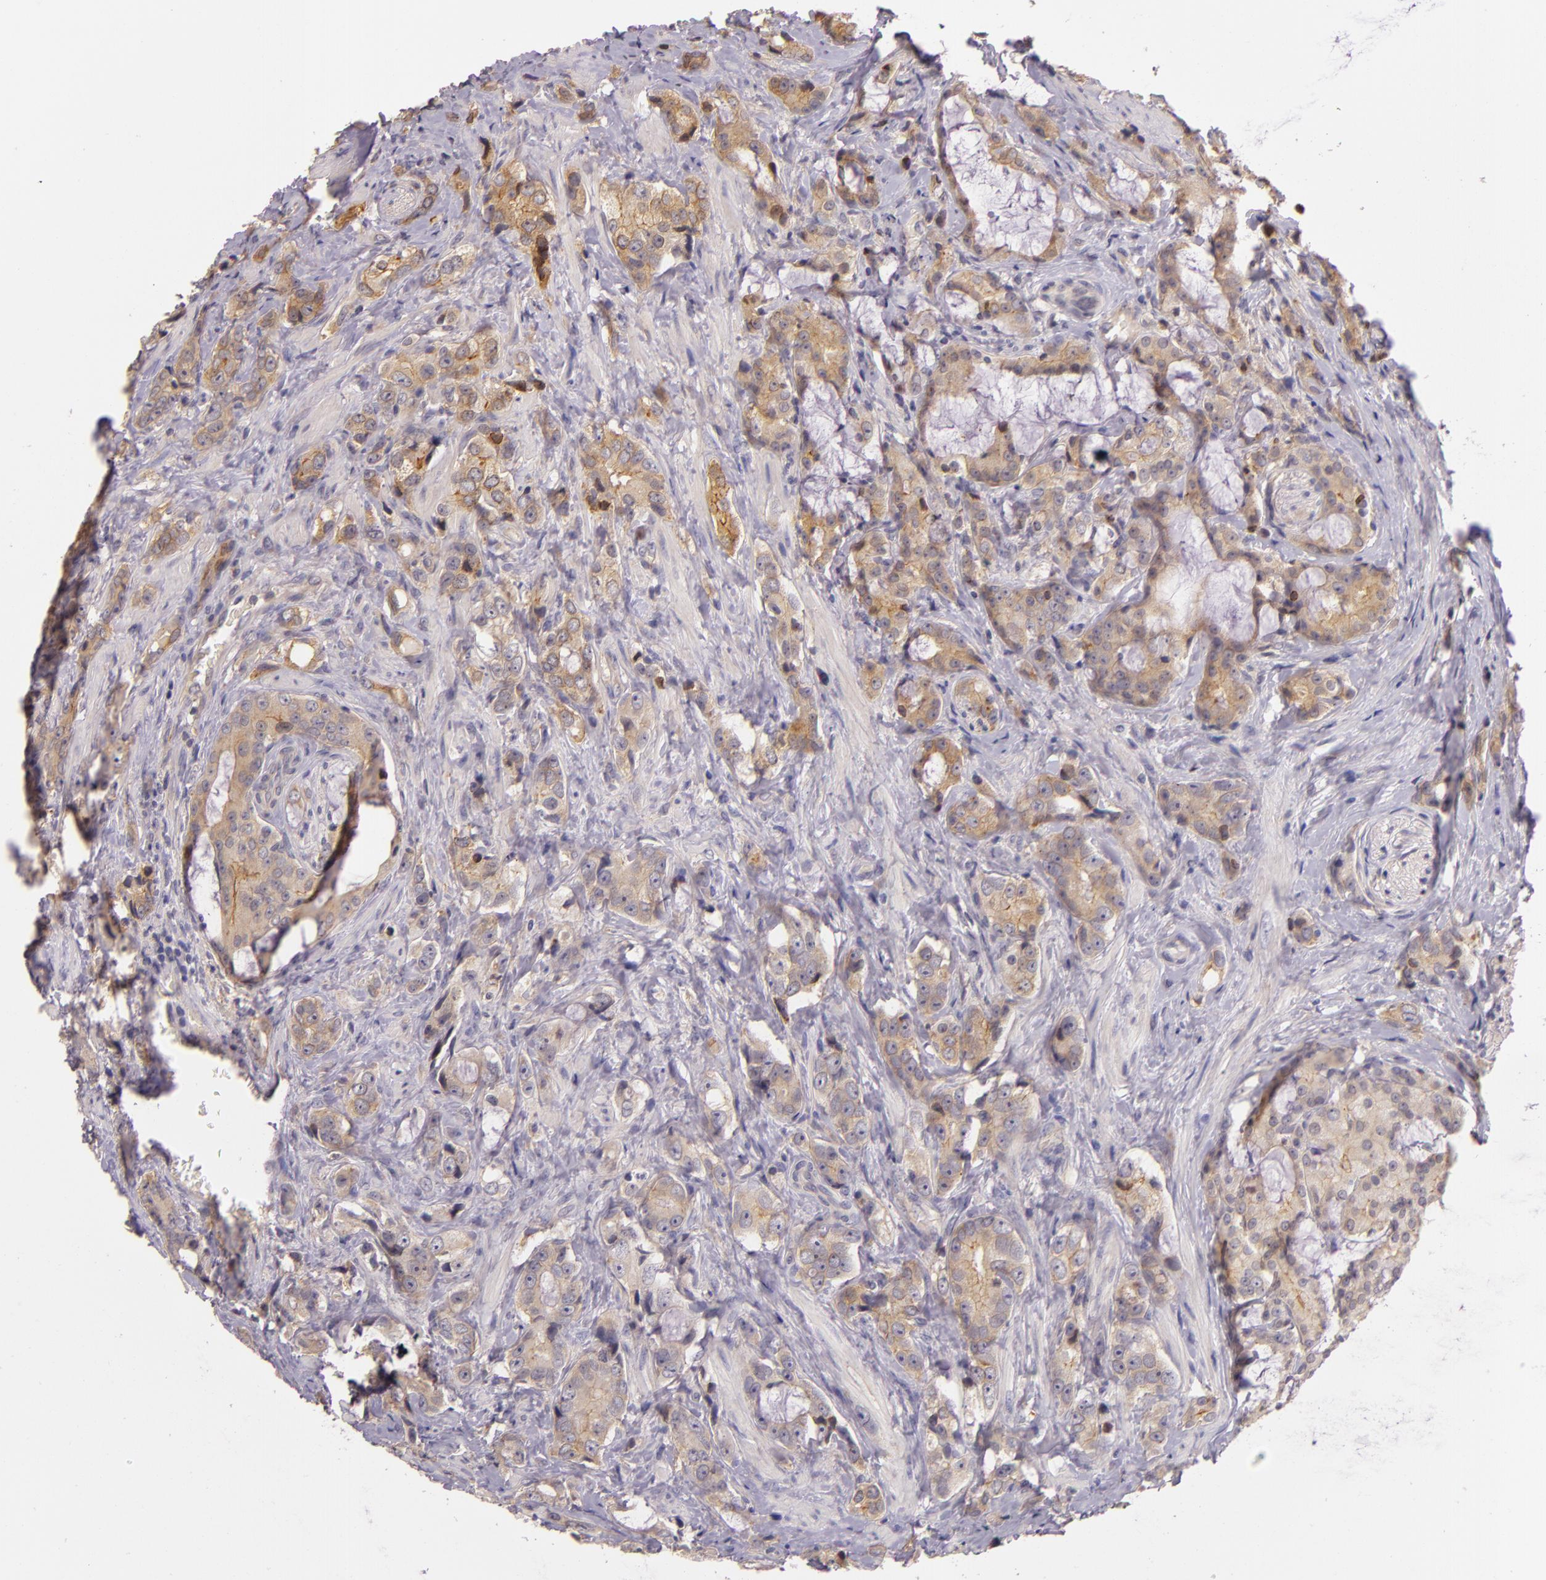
{"staining": {"intensity": "weak", "quantity": ">75%", "location": "cytoplasmic/membranous"}, "tissue": "prostate cancer", "cell_type": "Tumor cells", "image_type": "cancer", "snomed": [{"axis": "morphology", "description": "Adenocarcinoma, Medium grade"}, {"axis": "topography", "description": "Prostate"}], "caption": "Prostate cancer stained with immunohistochemistry (IHC) reveals weak cytoplasmic/membranous expression in about >75% of tumor cells. (DAB (3,3'-diaminobenzidine) IHC with brightfield microscopy, high magnification).", "gene": "ARMH4", "patient": {"sex": "male", "age": 70}}